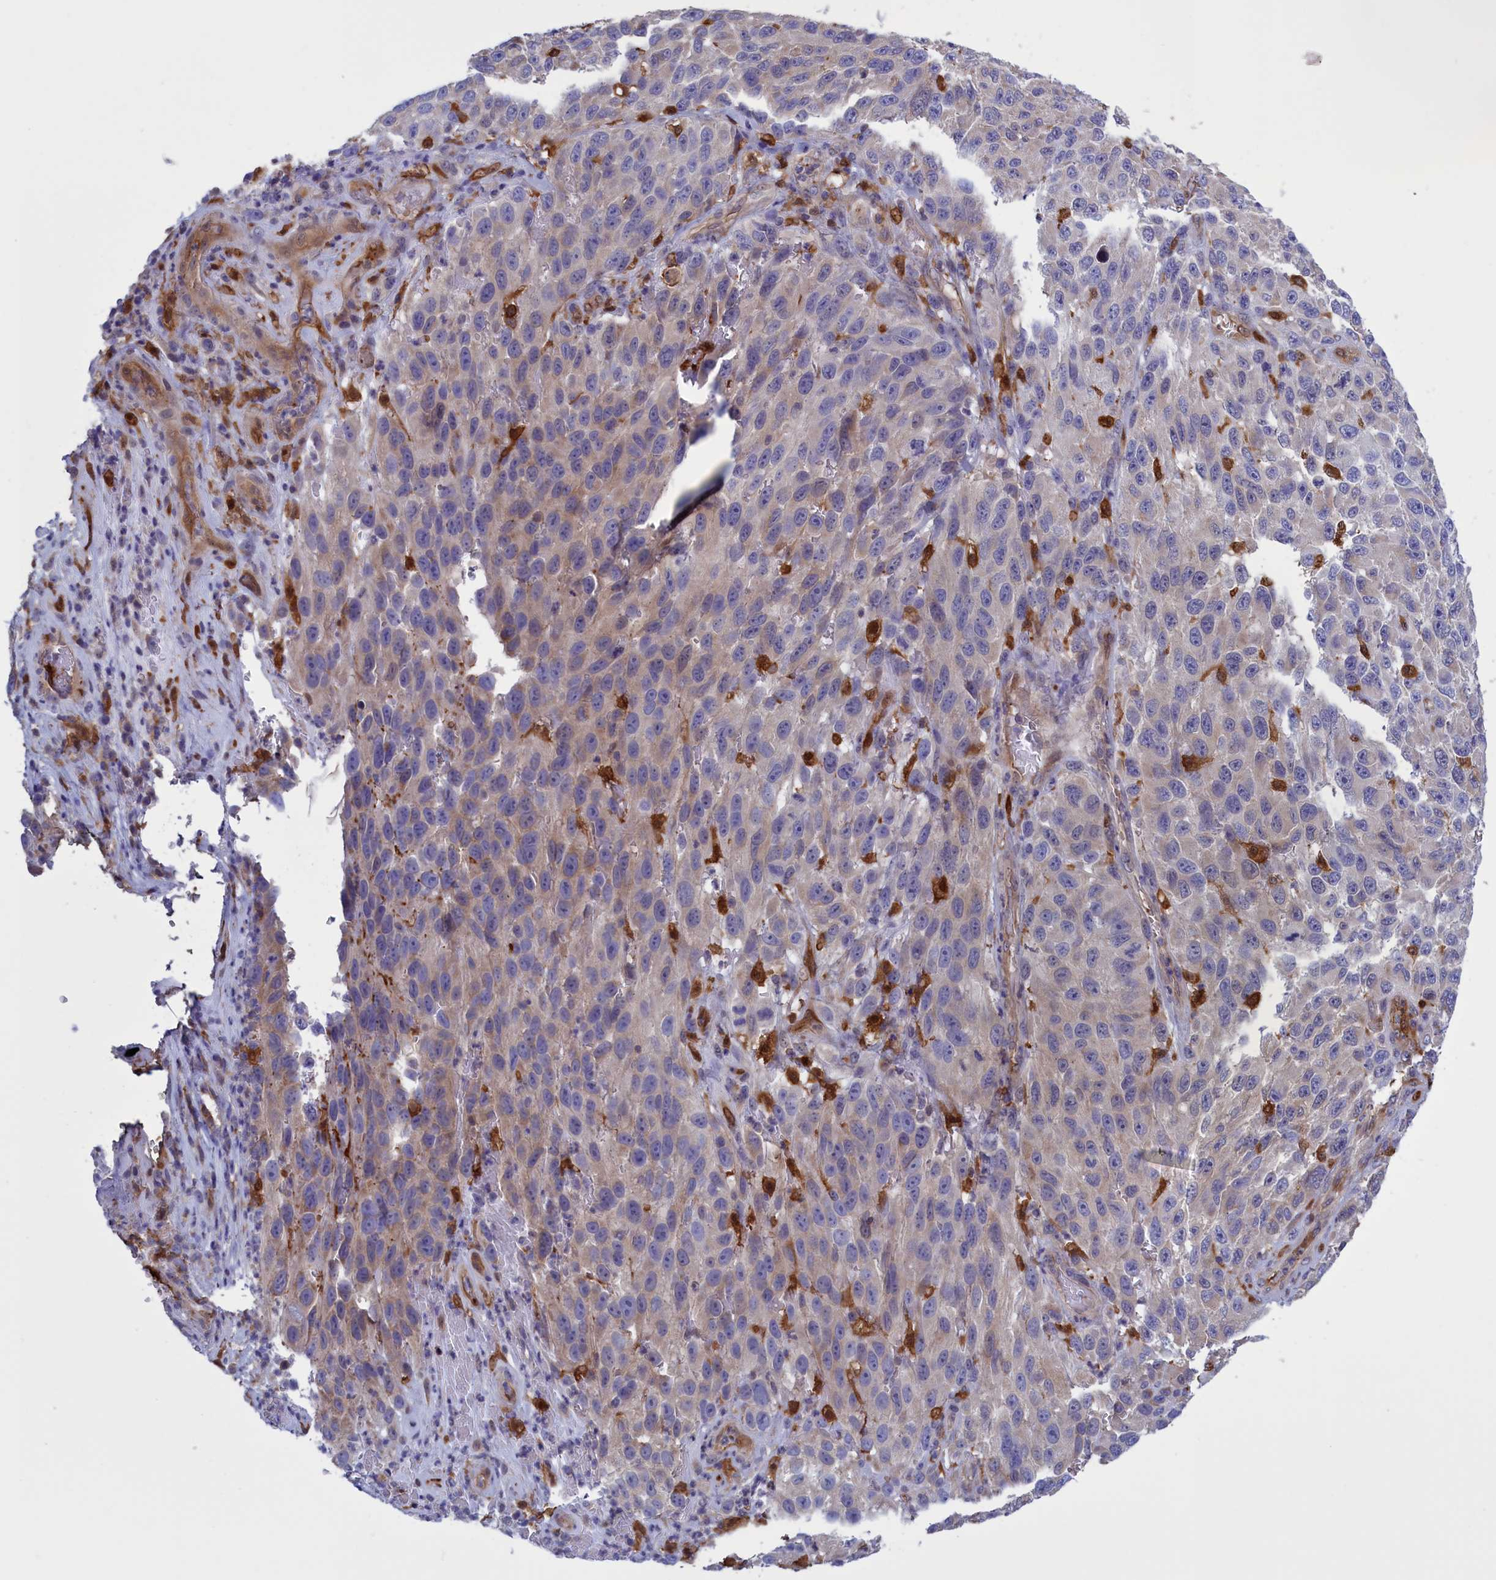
{"staining": {"intensity": "negative", "quantity": "none", "location": "none"}, "tissue": "melanoma", "cell_type": "Tumor cells", "image_type": "cancer", "snomed": [{"axis": "morphology", "description": "Malignant melanoma, NOS"}, {"axis": "topography", "description": "Skin"}], "caption": "Tumor cells are negative for brown protein staining in melanoma. Brightfield microscopy of immunohistochemistry (IHC) stained with DAB (3,3'-diaminobenzidine) (brown) and hematoxylin (blue), captured at high magnification.", "gene": "ARHGAP18", "patient": {"sex": "female", "age": 96}}